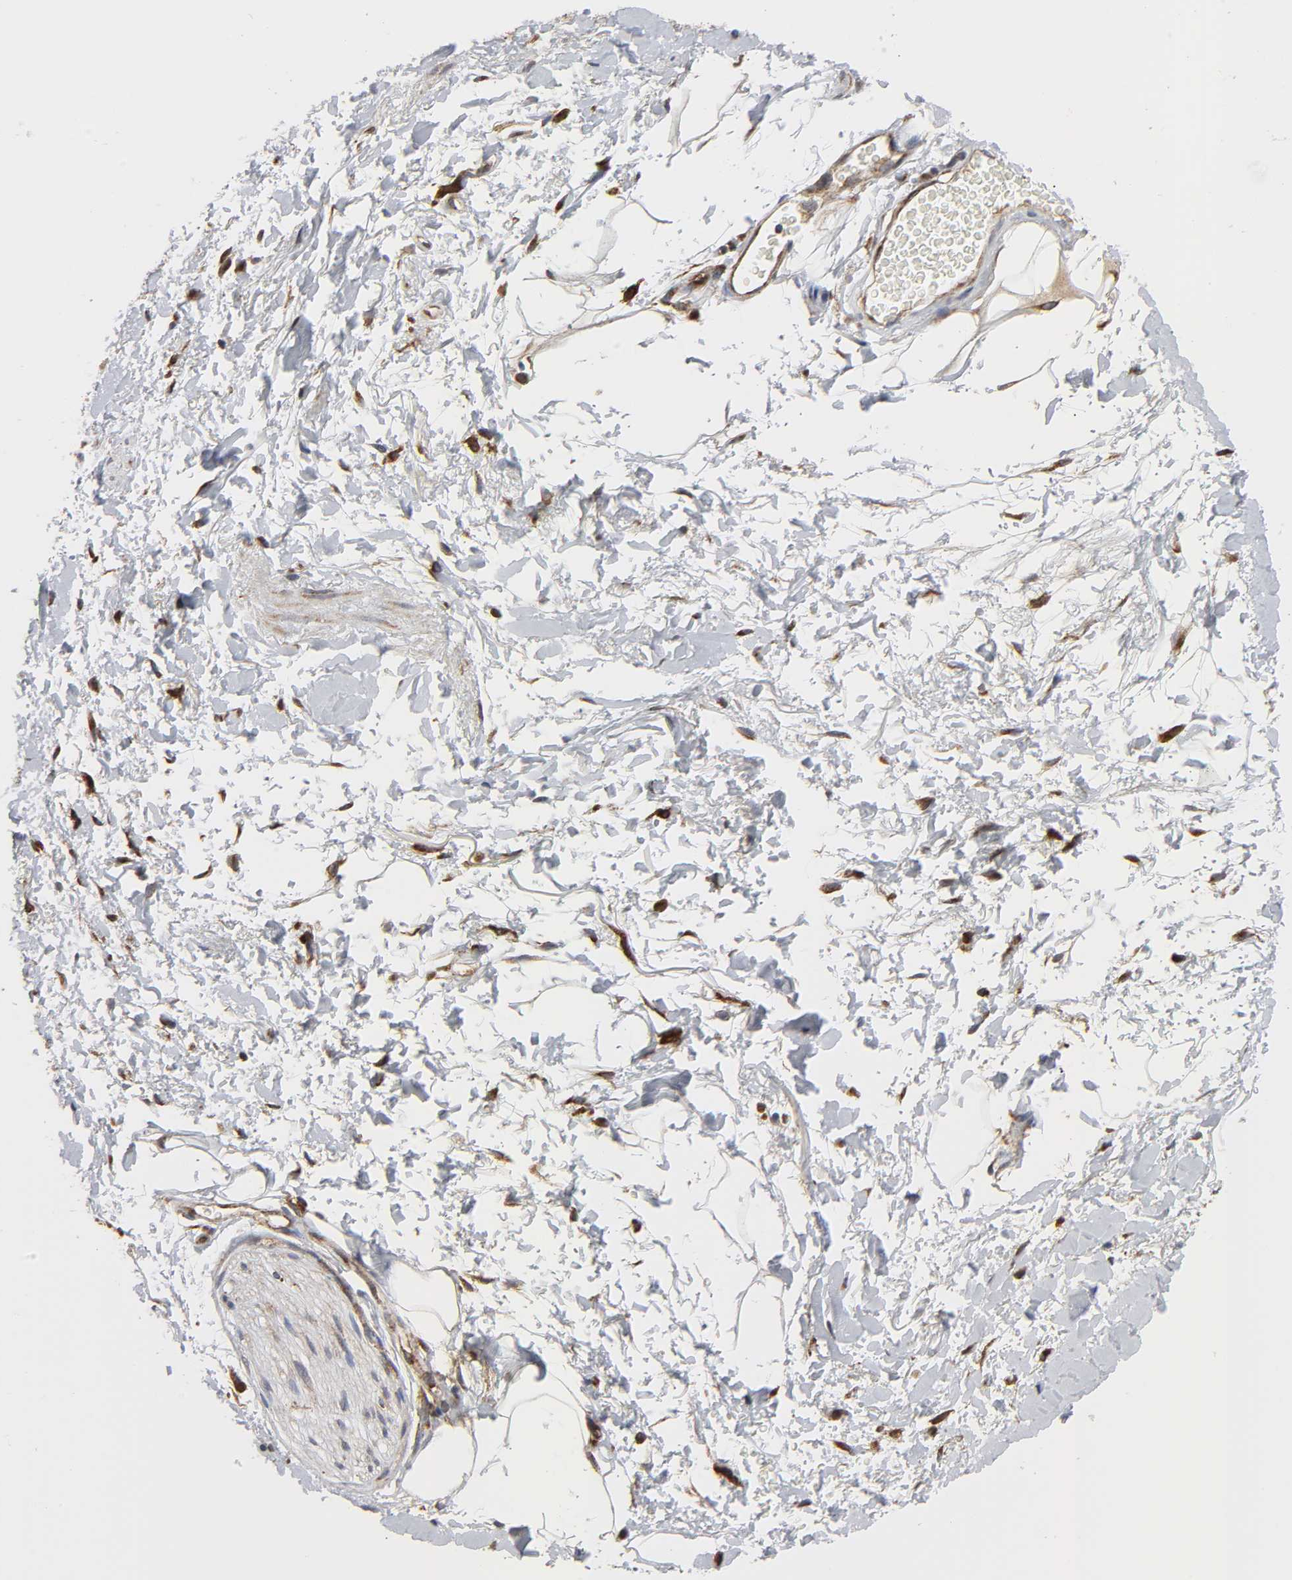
{"staining": {"intensity": "weak", "quantity": ">75%", "location": "cytoplasmic/membranous"}, "tissue": "adipose tissue", "cell_type": "Adipocytes", "image_type": "normal", "snomed": [{"axis": "morphology", "description": "Normal tissue, NOS"}, {"axis": "topography", "description": "Soft tissue"}, {"axis": "topography", "description": "Peripheral nerve tissue"}], "caption": "A low amount of weak cytoplasmic/membranous expression is appreciated in approximately >75% of adipocytes in normal adipose tissue.", "gene": "BAX", "patient": {"sex": "female", "age": 71}}